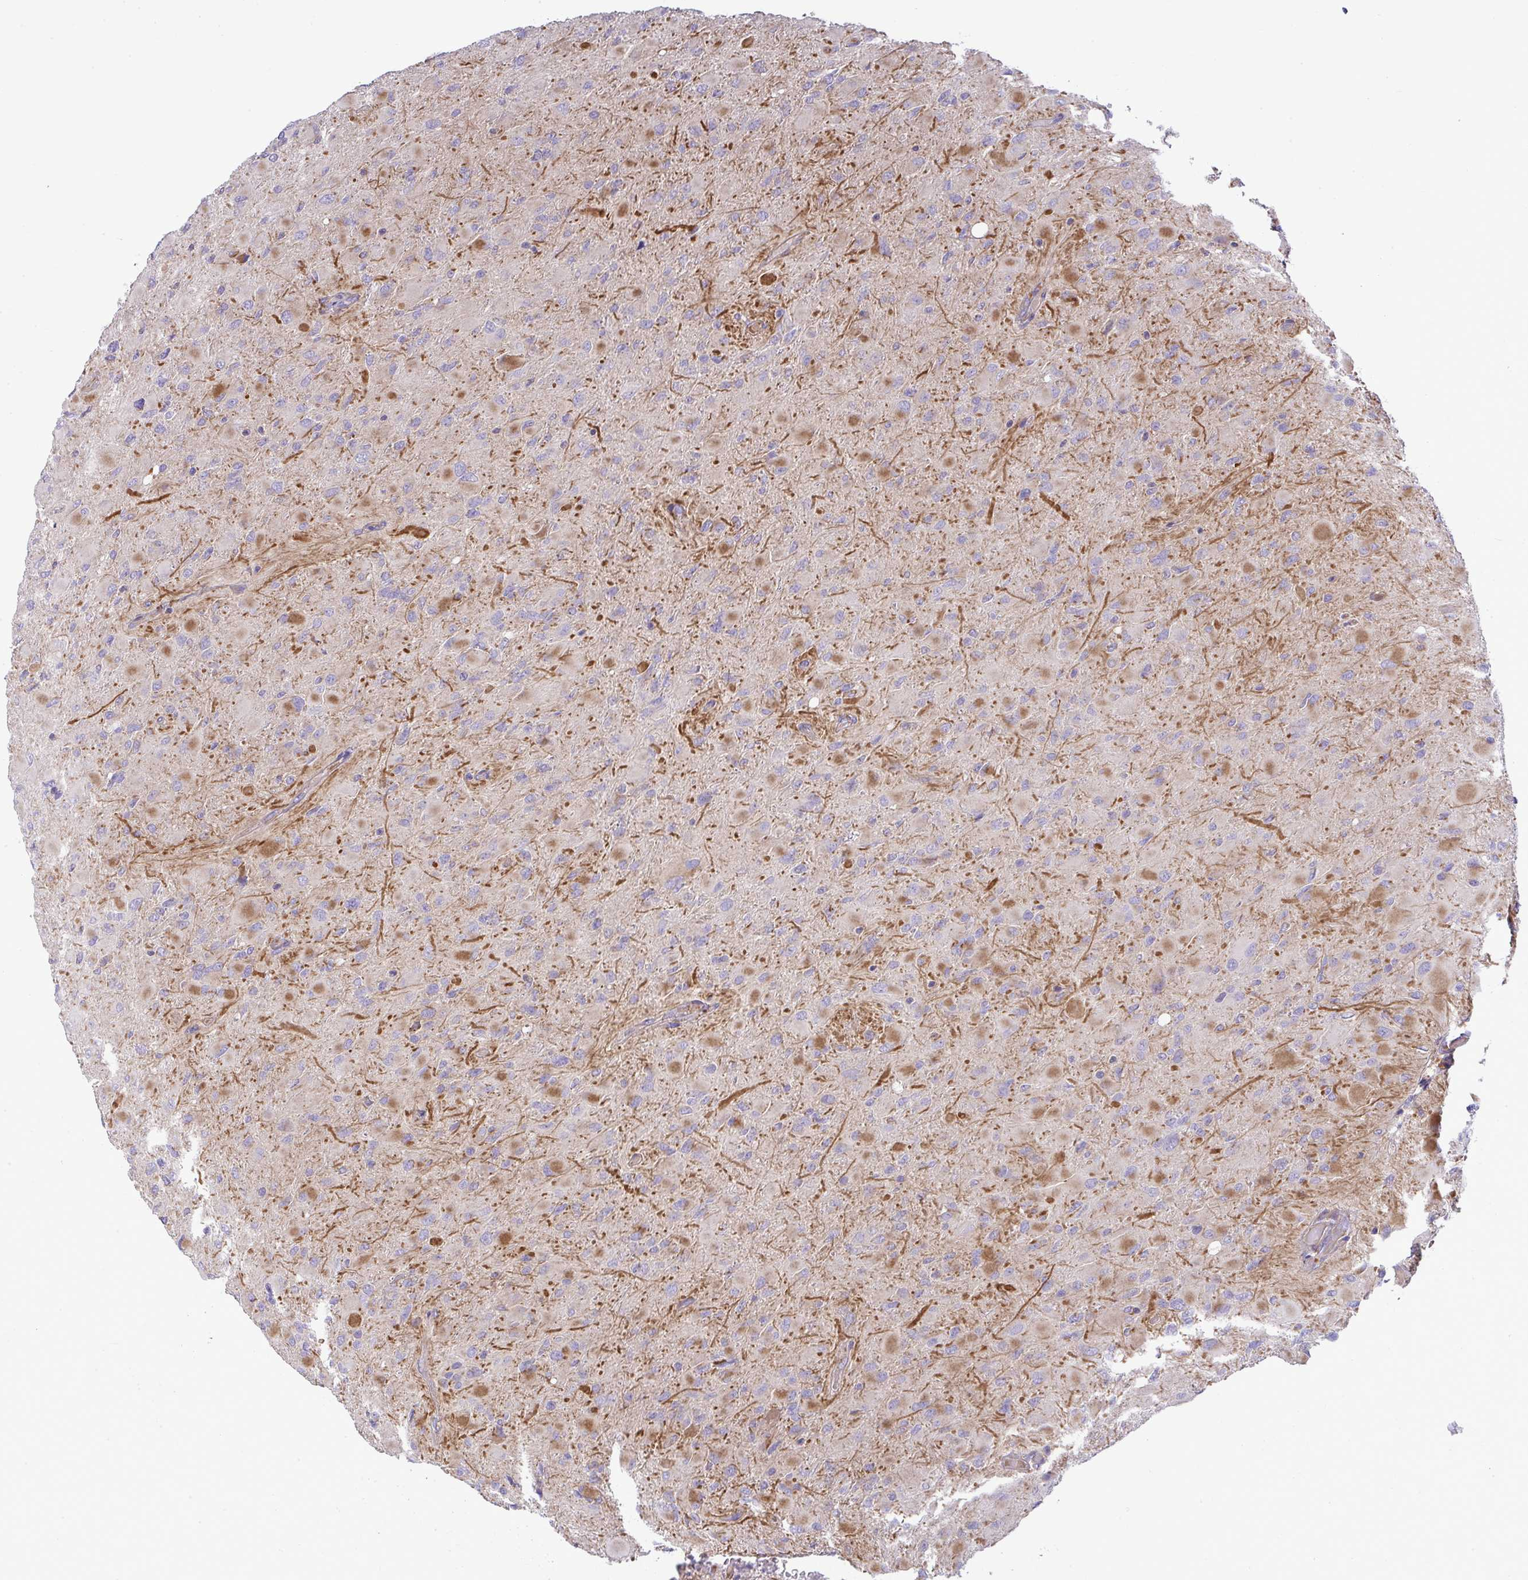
{"staining": {"intensity": "moderate", "quantity": "<25%", "location": "cytoplasmic/membranous"}, "tissue": "glioma", "cell_type": "Tumor cells", "image_type": "cancer", "snomed": [{"axis": "morphology", "description": "Glioma, malignant, High grade"}, {"axis": "topography", "description": "Cerebral cortex"}], "caption": "Immunohistochemical staining of human malignant glioma (high-grade) exhibits moderate cytoplasmic/membranous protein positivity in approximately <25% of tumor cells.", "gene": "GRID2", "patient": {"sex": "female", "age": 36}}